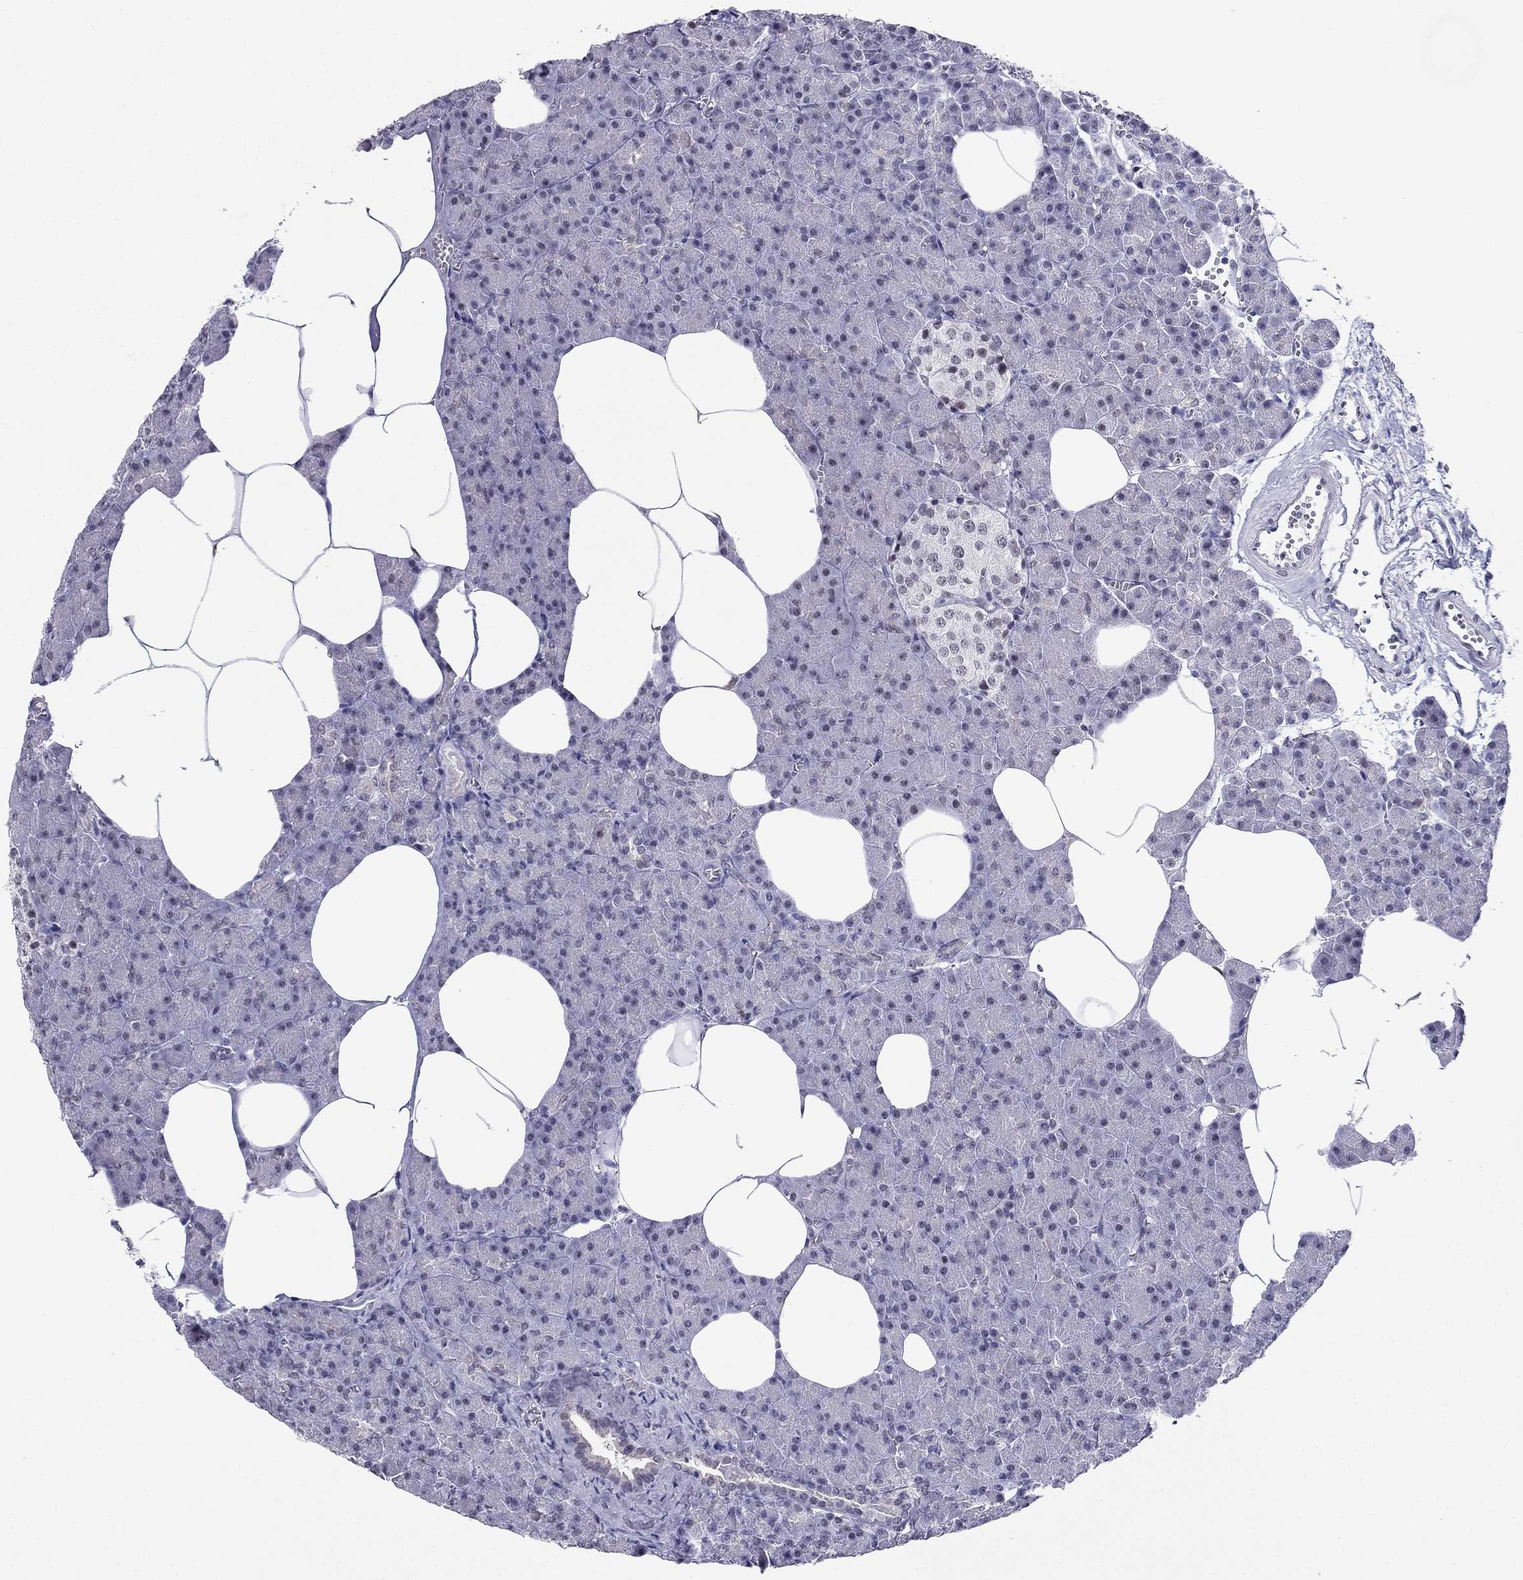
{"staining": {"intensity": "negative", "quantity": "none", "location": "none"}, "tissue": "pancreas", "cell_type": "Exocrine glandular cells", "image_type": "normal", "snomed": [{"axis": "morphology", "description": "Normal tissue, NOS"}, {"axis": "topography", "description": "Pancreas"}], "caption": "Immunohistochemical staining of normal human pancreas reveals no significant positivity in exocrine glandular cells. Brightfield microscopy of IHC stained with DAB (brown) and hematoxylin (blue), captured at high magnification.", "gene": "PPM1G", "patient": {"sex": "female", "age": 45}}